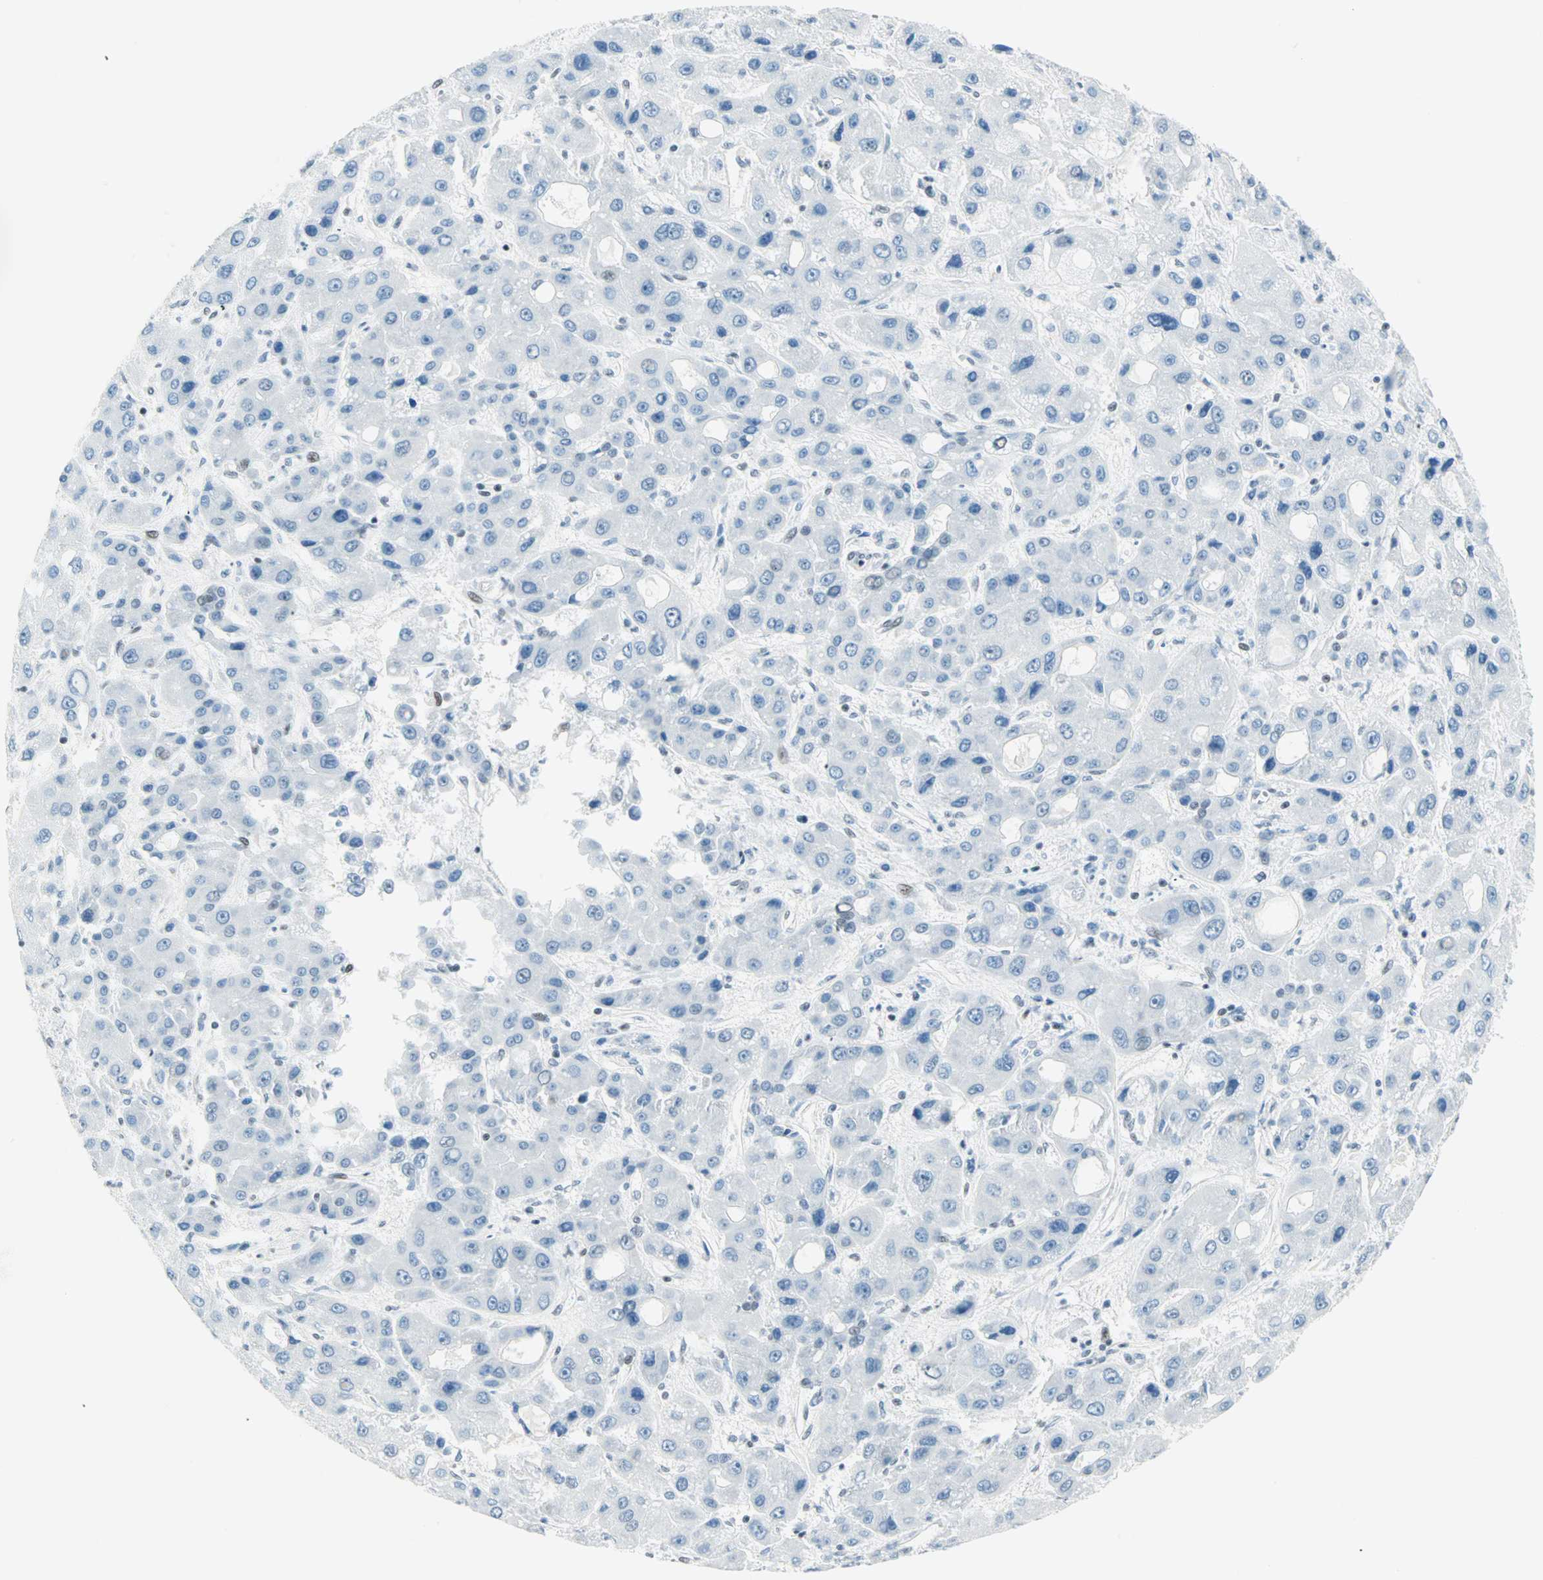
{"staining": {"intensity": "negative", "quantity": "none", "location": "none"}, "tissue": "liver cancer", "cell_type": "Tumor cells", "image_type": "cancer", "snomed": [{"axis": "morphology", "description": "Carcinoma, Hepatocellular, NOS"}, {"axis": "topography", "description": "Liver"}], "caption": "IHC photomicrograph of neoplastic tissue: human liver hepatocellular carcinoma stained with DAB demonstrates no significant protein positivity in tumor cells. Brightfield microscopy of IHC stained with DAB (3,3'-diaminobenzidine) (brown) and hematoxylin (blue), captured at high magnification.", "gene": "PKNOX1", "patient": {"sex": "male", "age": 55}}